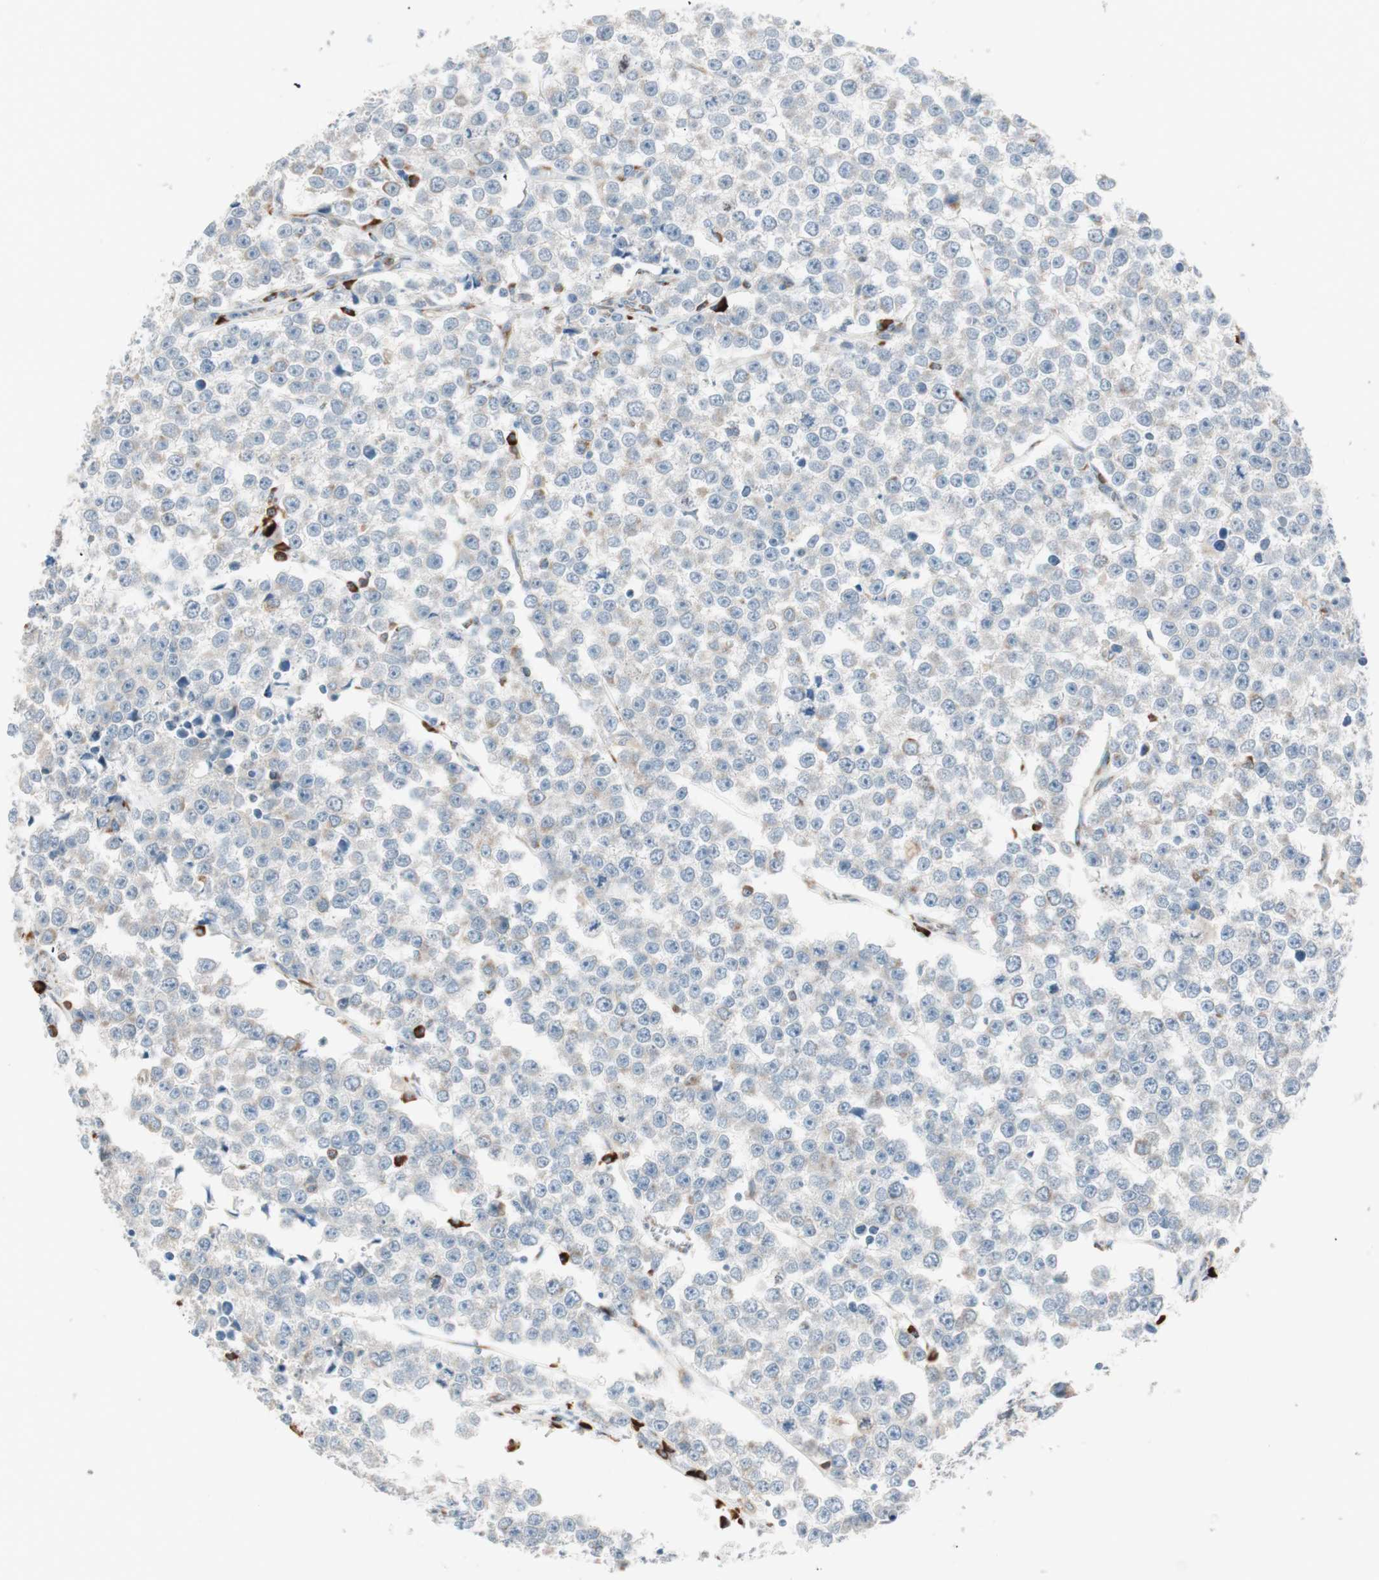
{"staining": {"intensity": "weak", "quantity": "25%-75%", "location": "cytoplasmic/membranous"}, "tissue": "testis cancer", "cell_type": "Tumor cells", "image_type": "cancer", "snomed": [{"axis": "morphology", "description": "Seminoma, NOS"}, {"axis": "morphology", "description": "Carcinoma, Embryonal, NOS"}, {"axis": "topography", "description": "Testis"}], "caption": "Testis cancer stained for a protein (brown) displays weak cytoplasmic/membranous positive positivity in approximately 25%-75% of tumor cells.", "gene": "P4HTM", "patient": {"sex": "male", "age": 52}}